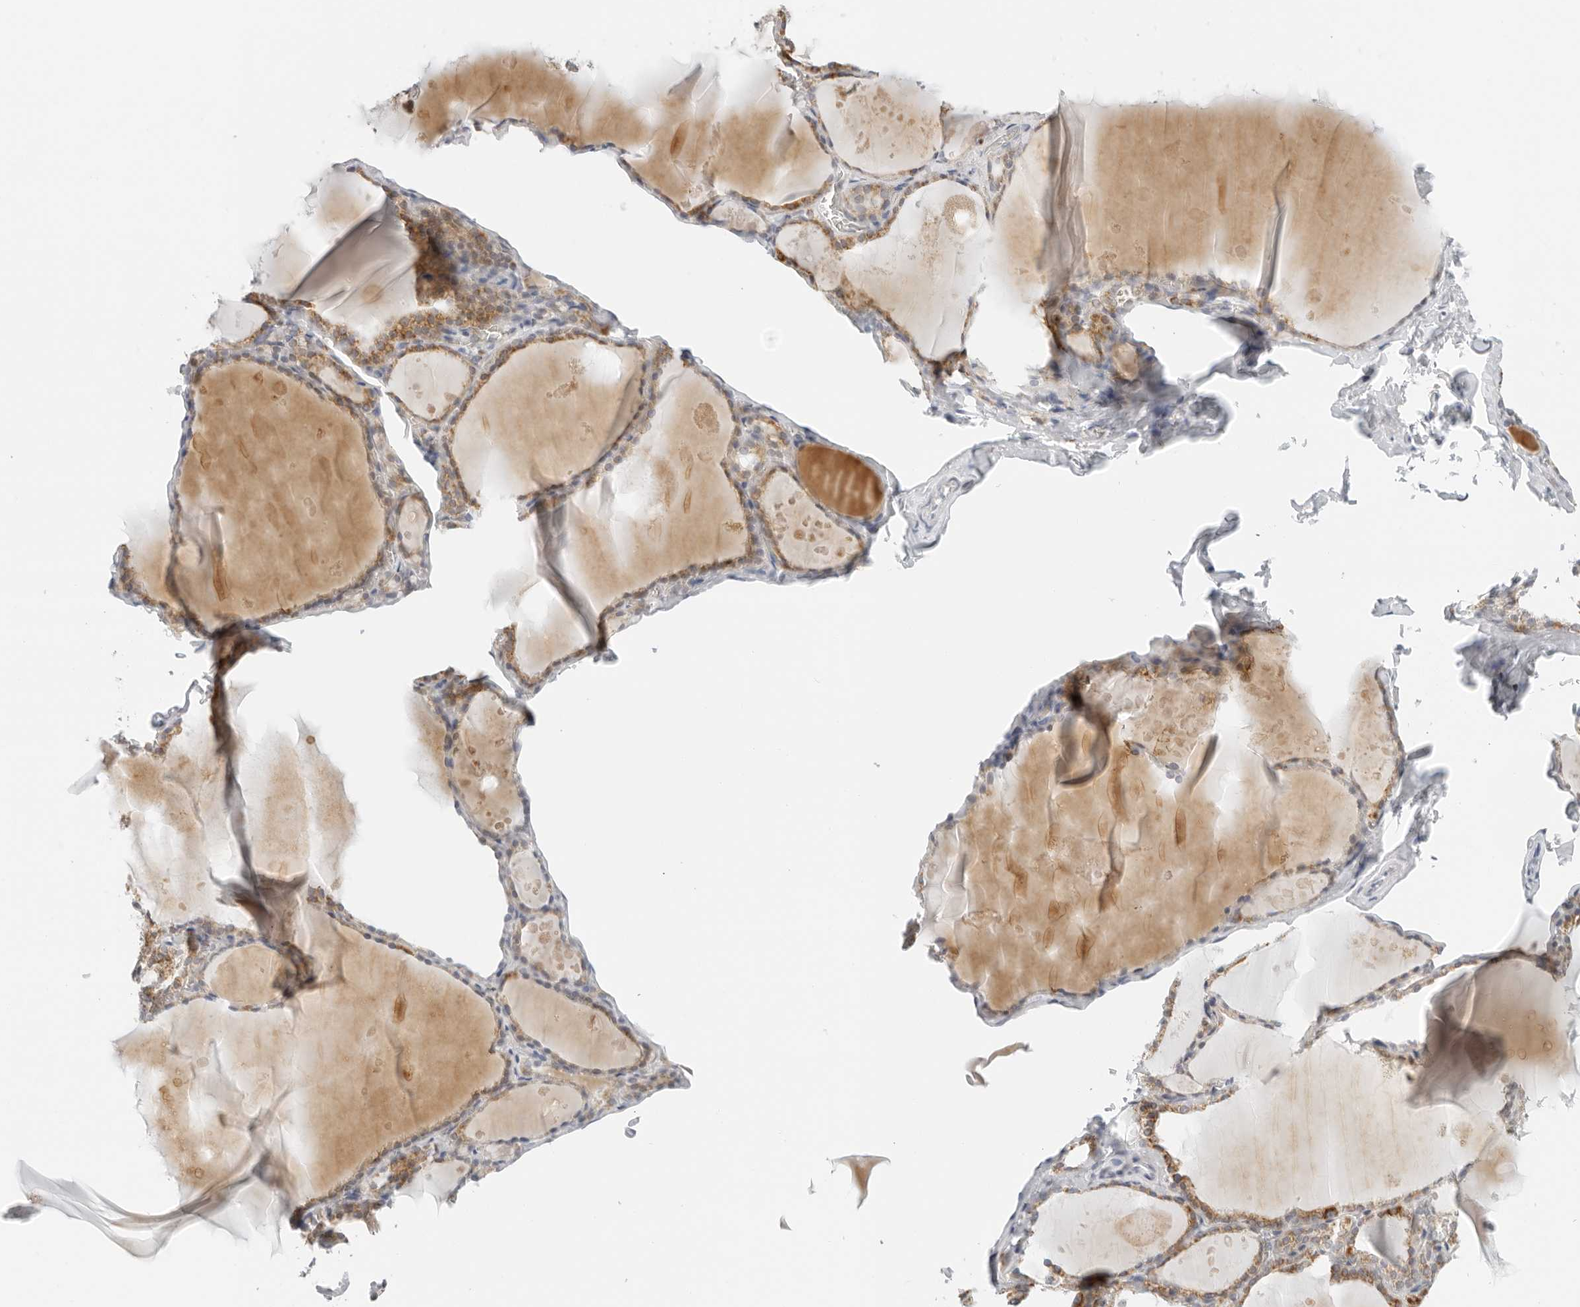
{"staining": {"intensity": "moderate", "quantity": ">75%", "location": "cytoplasmic/membranous"}, "tissue": "thyroid gland", "cell_type": "Glandular cells", "image_type": "normal", "snomed": [{"axis": "morphology", "description": "Normal tissue, NOS"}, {"axis": "topography", "description": "Thyroid gland"}], "caption": "Protein expression analysis of unremarkable human thyroid gland reveals moderate cytoplasmic/membranous staining in approximately >75% of glandular cells. (brown staining indicates protein expression, while blue staining denotes nuclei).", "gene": "RC3H1", "patient": {"sex": "male", "age": 56}}